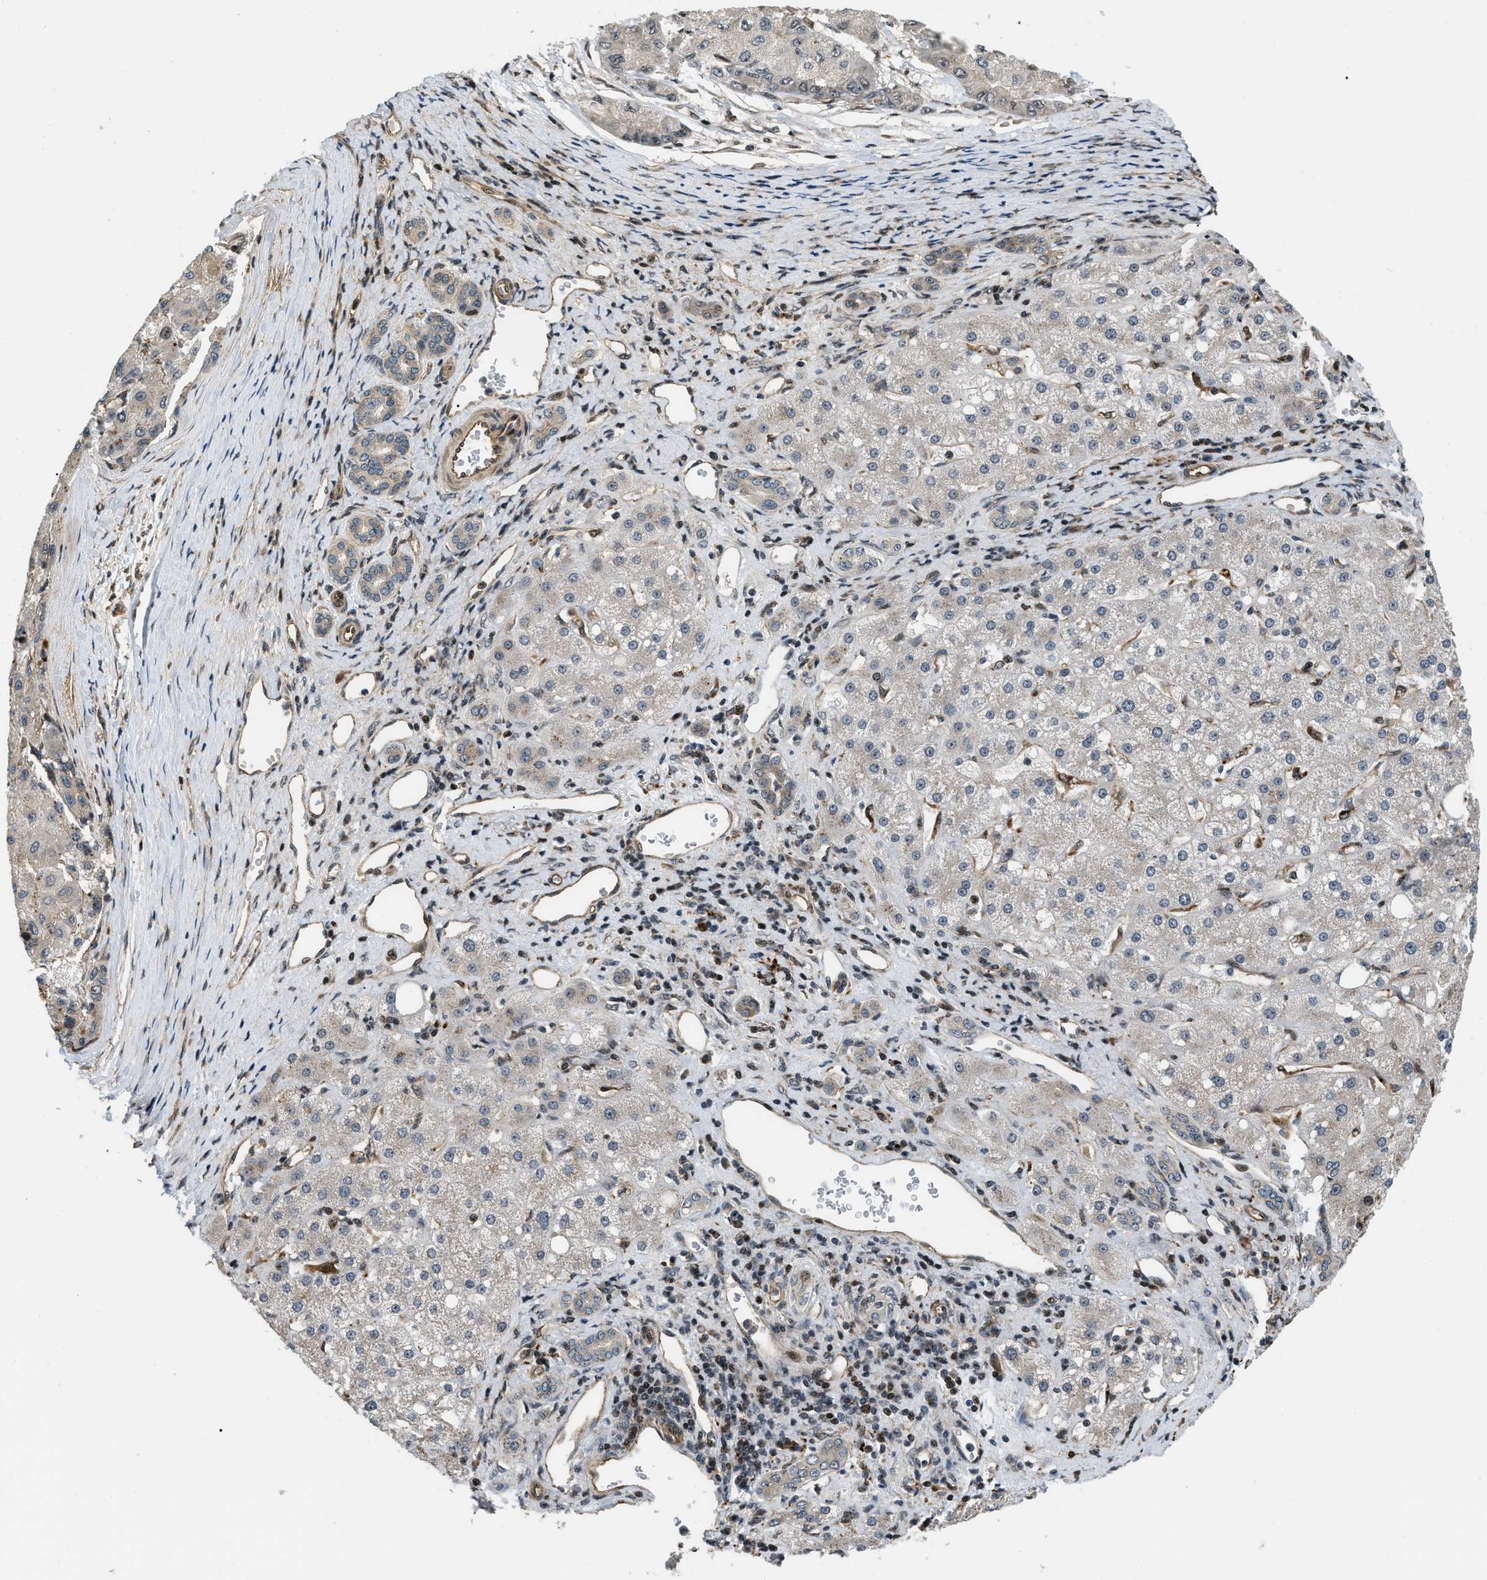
{"staining": {"intensity": "negative", "quantity": "none", "location": "none"}, "tissue": "liver cancer", "cell_type": "Tumor cells", "image_type": "cancer", "snomed": [{"axis": "morphology", "description": "Carcinoma, Hepatocellular, NOS"}, {"axis": "topography", "description": "Liver"}], "caption": "Liver hepatocellular carcinoma was stained to show a protein in brown. There is no significant staining in tumor cells.", "gene": "LTA4H", "patient": {"sex": "male", "age": 80}}